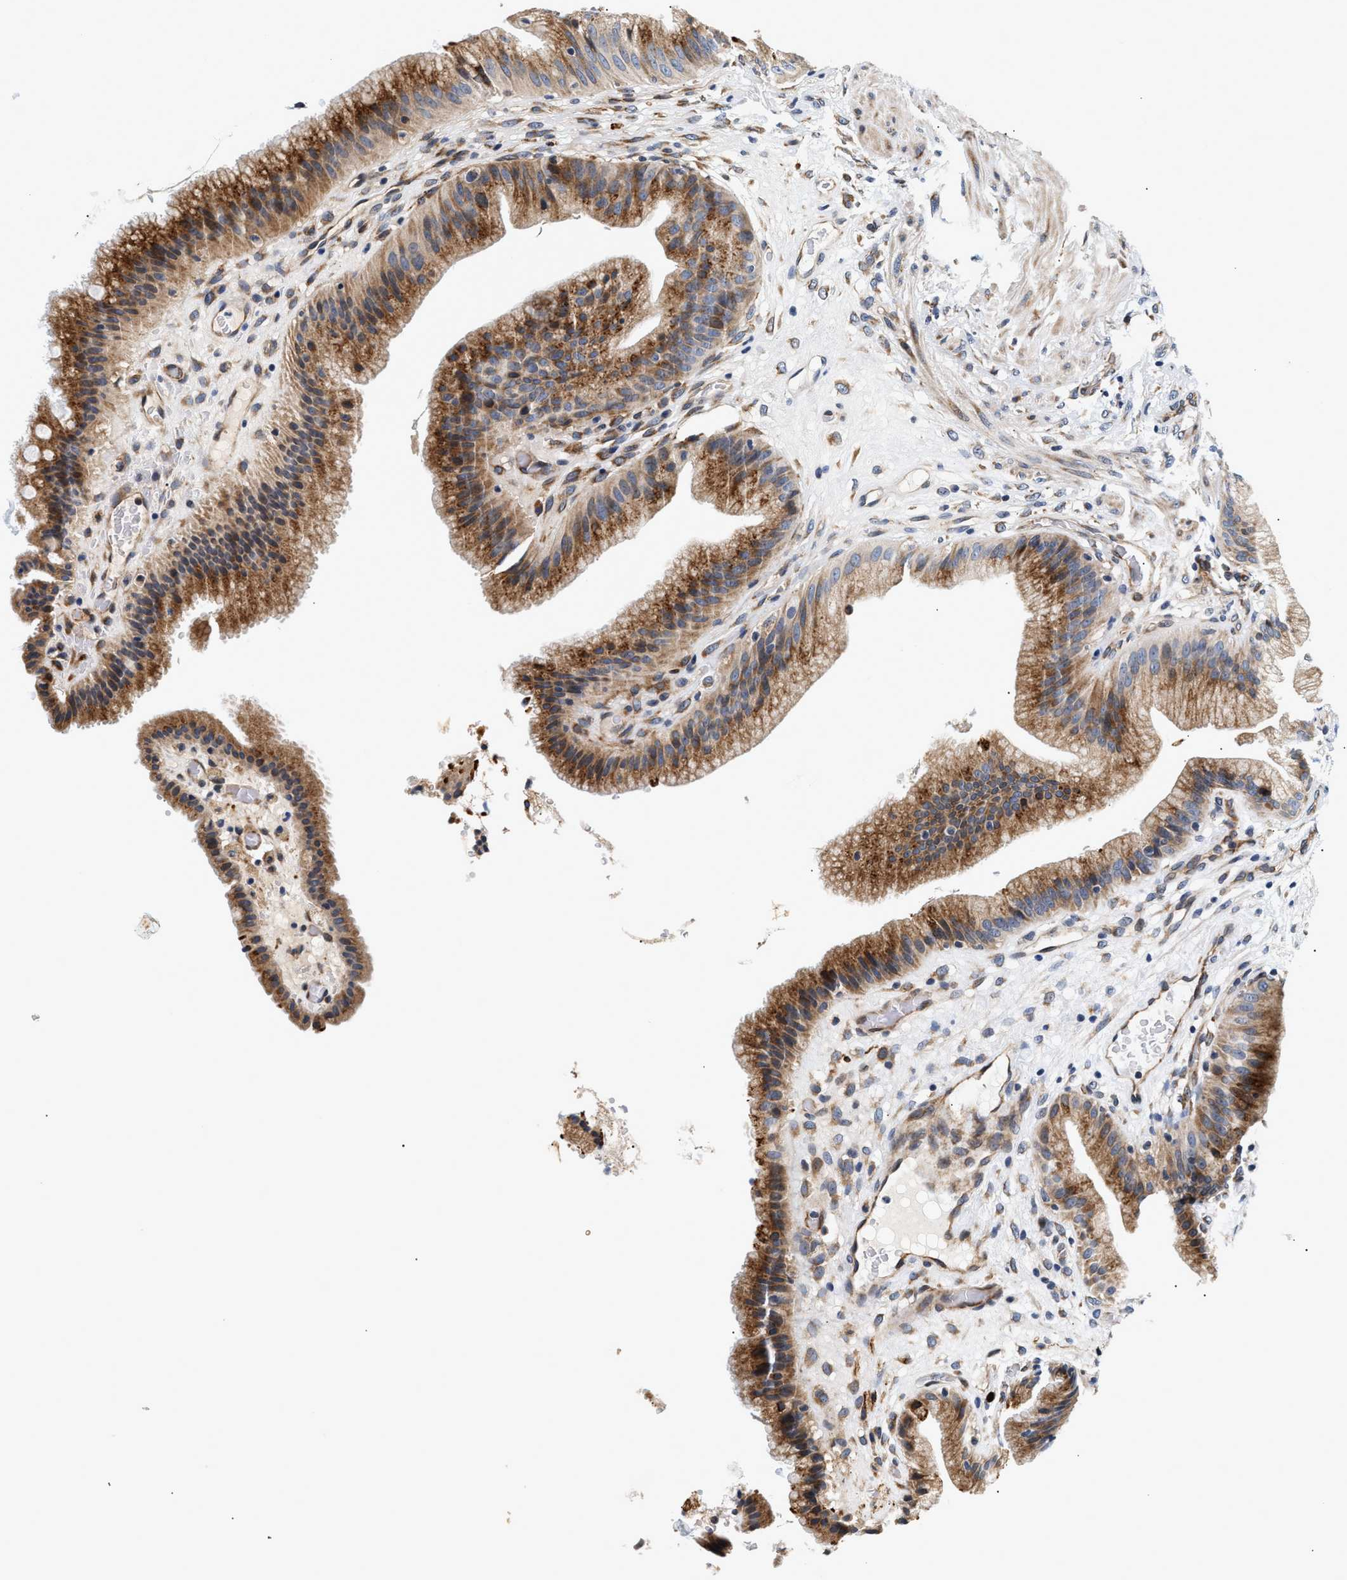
{"staining": {"intensity": "moderate", "quantity": ">75%", "location": "cytoplasmic/membranous"}, "tissue": "gallbladder", "cell_type": "Glandular cells", "image_type": "normal", "snomed": [{"axis": "morphology", "description": "Normal tissue, NOS"}, {"axis": "topography", "description": "Gallbladder"}], "caption": "Brown immunohistochemical staining in normal gallbladder shows moderate cytoplasmic/membranous staining in approximately >75% of glandular cells. Nuclei are stained in blue.", "gene": "IFT74", "patient": {"sex": "male", "age": 49}}